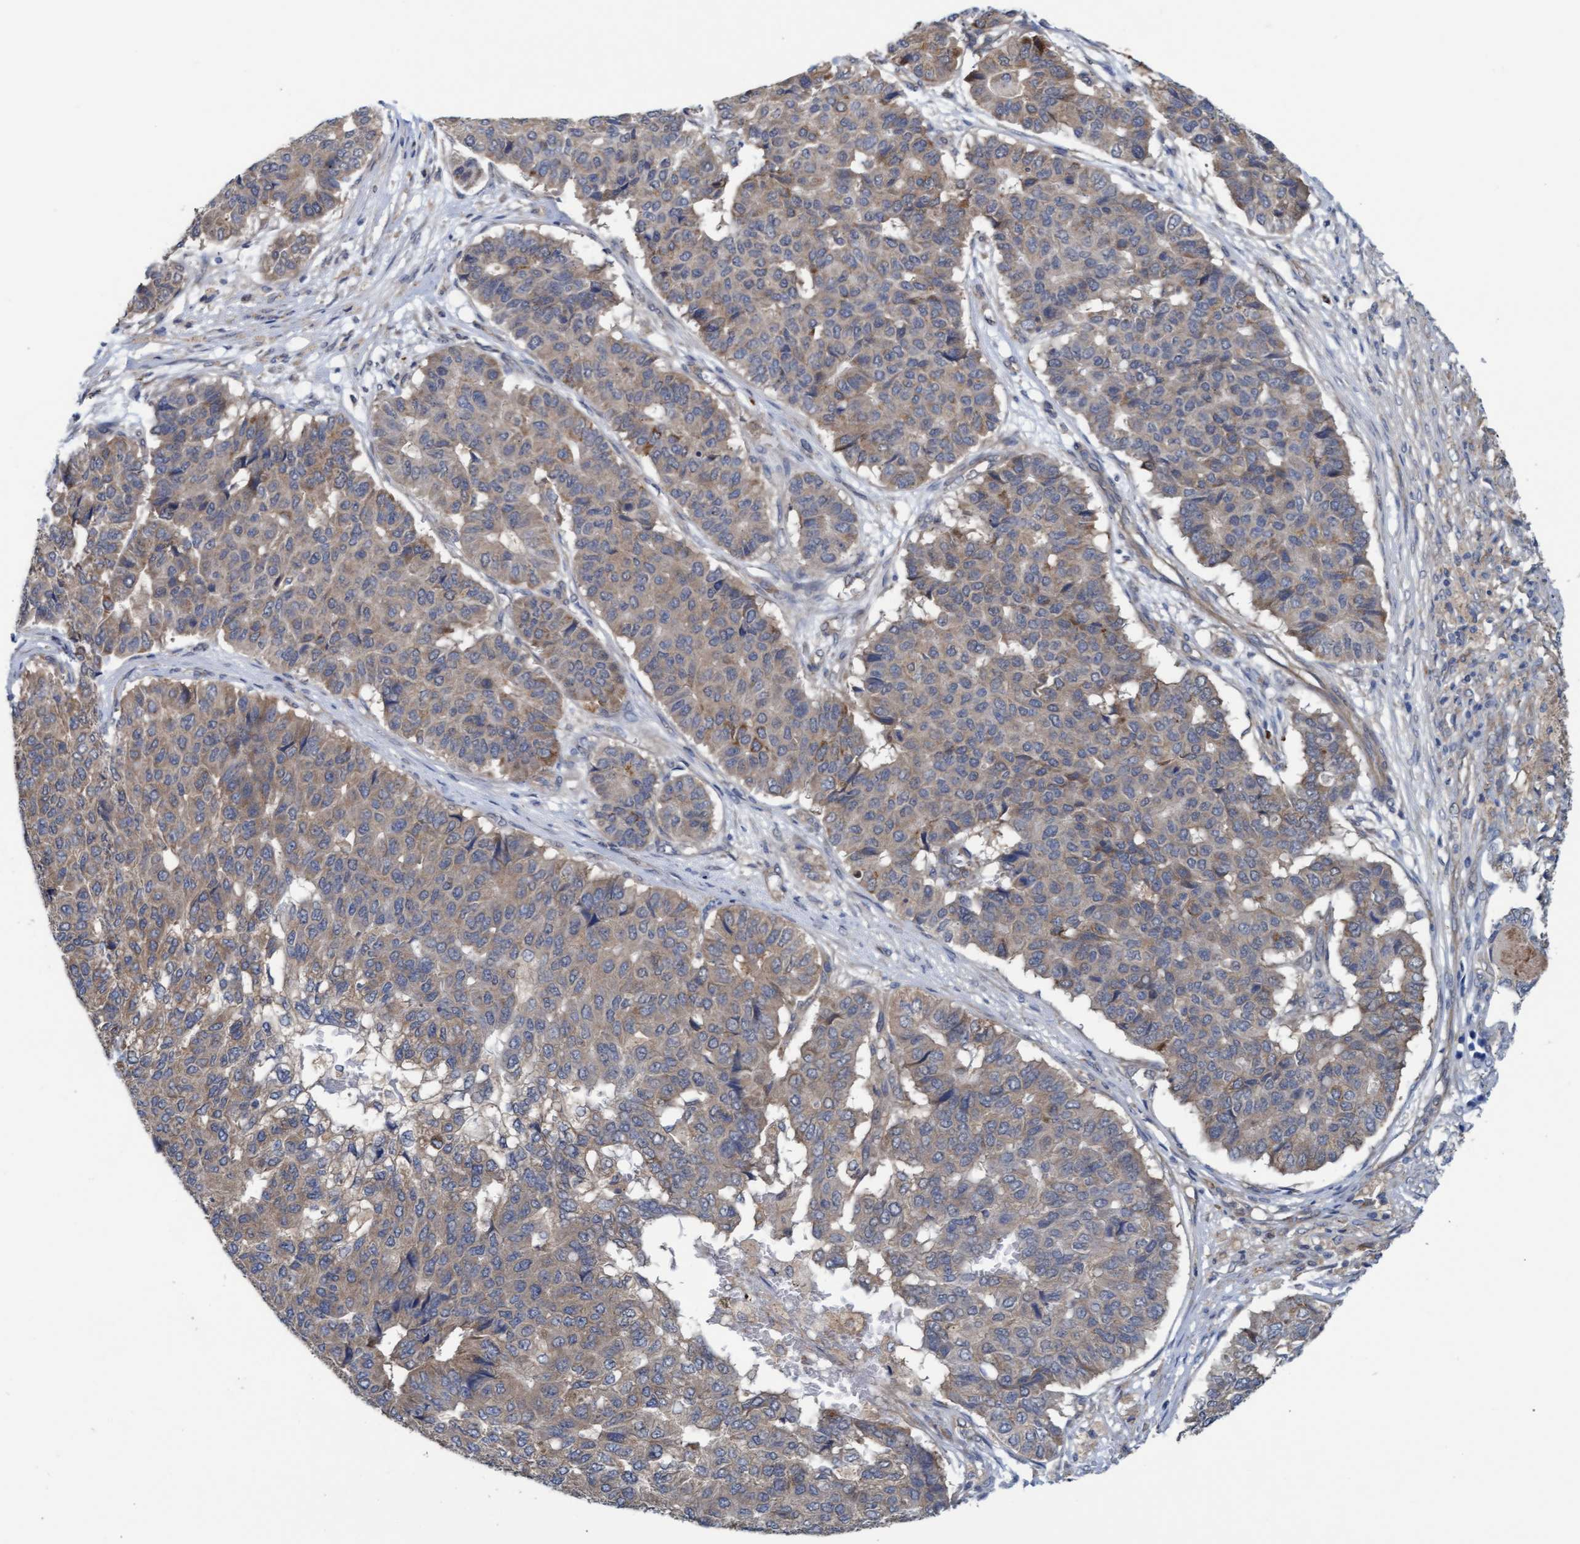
{"staining": {"intensity": "weak", "quantity": "<25%", "location": "cytoplasmic/membranous"}, "tissue": "pancreatic cancer", "cell_type": "Tumor cells", "image_type": "cancer", "snomed": [{"axis": "morphology", "description": "Adenocarcinoma, NOS"}, {"axis": "topography", "description": "Pancreas"}], "caption": "A photomicrograph of human pancreatic cancer is negative for staining in tumor cells. Nuclei are stained in blue.", "gene": "LRSAM1", "patient": {"sex": "male", "age": 50}}